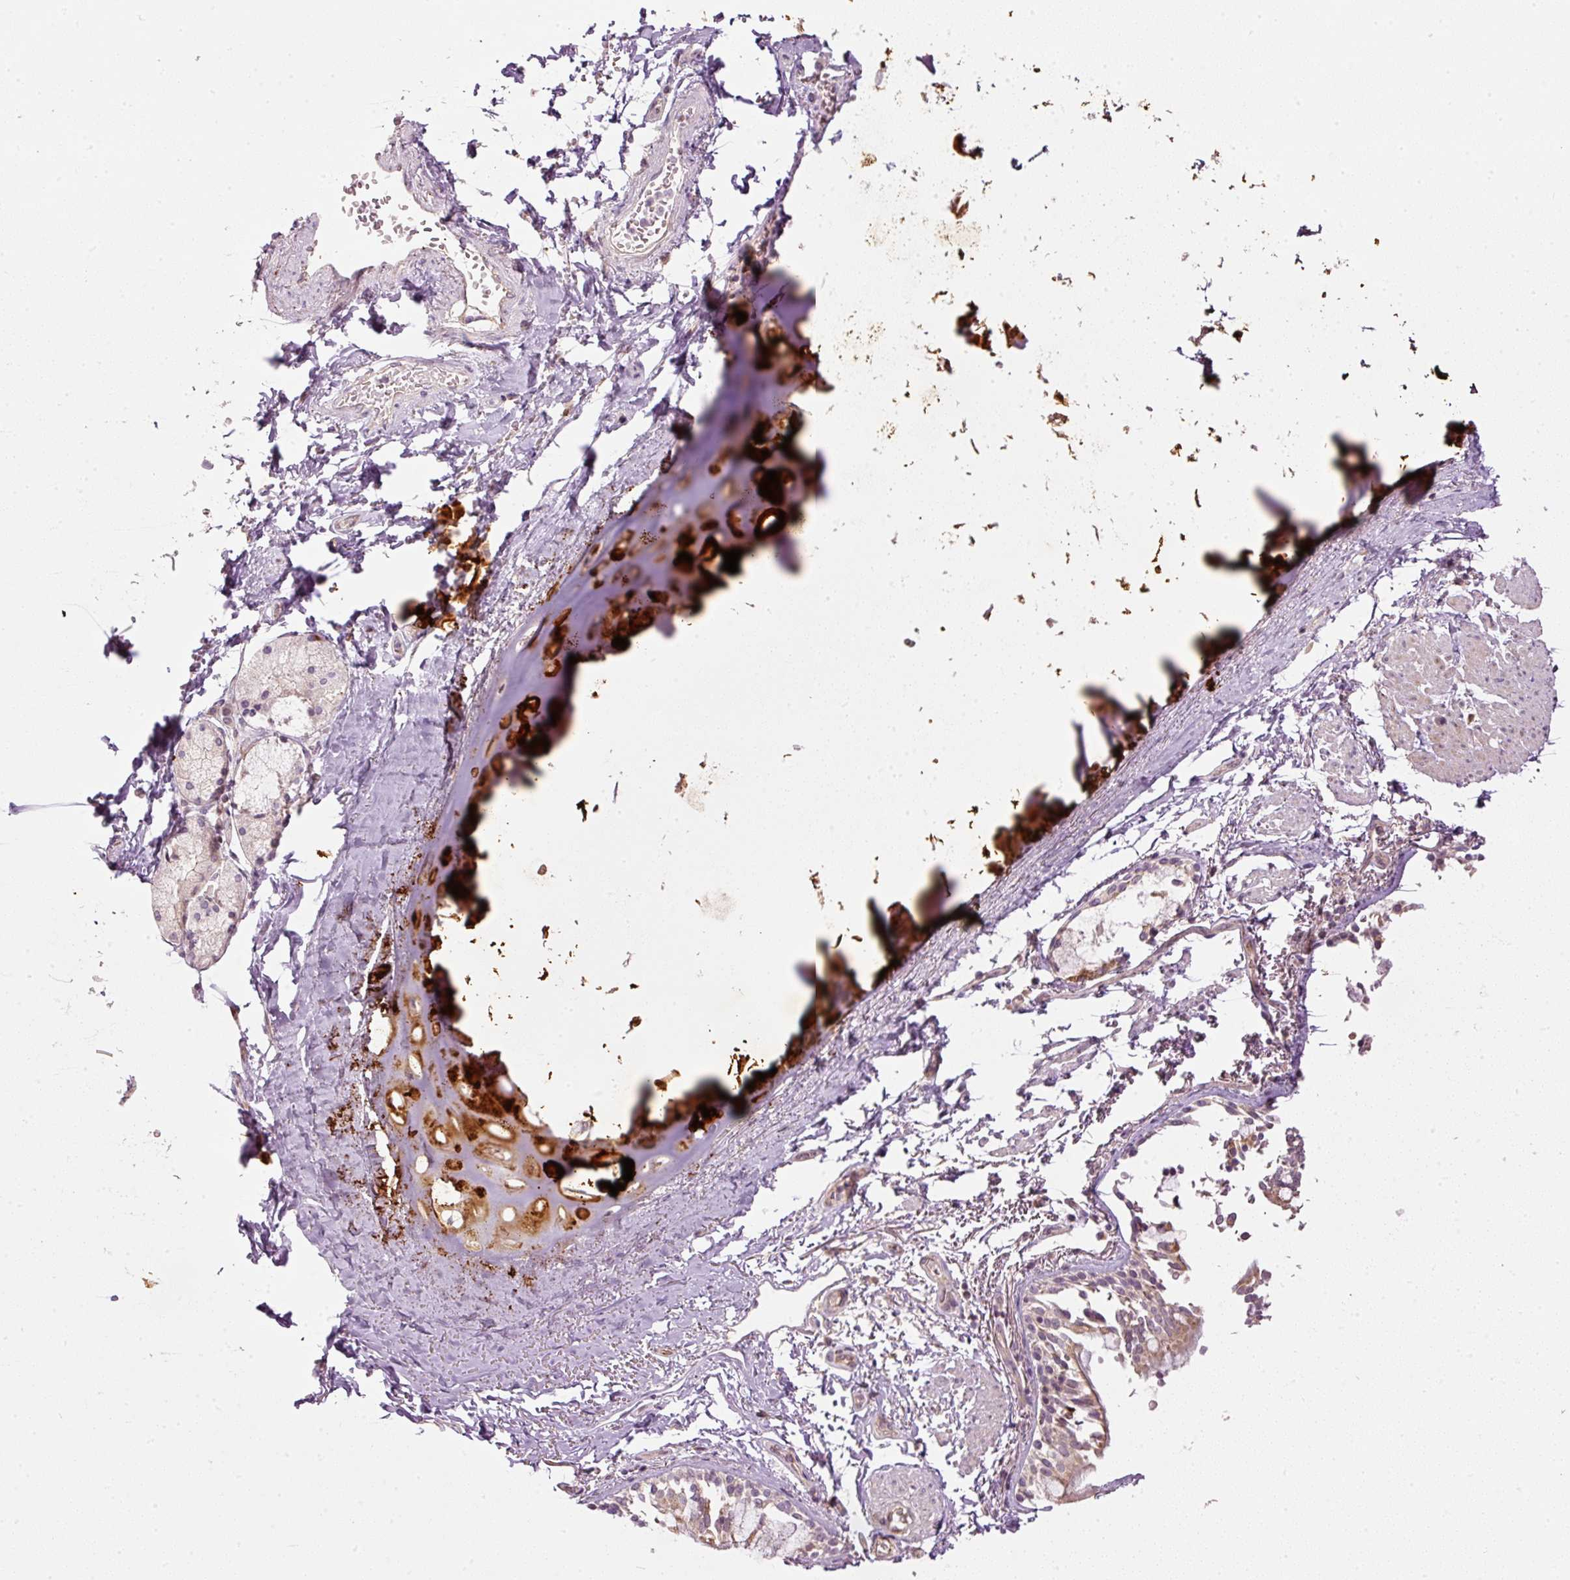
{"staining": {"intensity": "moderate", "quantity": ">75%", "location": "cytoplasmic/membranous"}, "tissue": "bronchus", "cell_type": "Respiratory epithelial cells", "image_type": "normal", "snomed": [{"axis": "morphology", "description": "Normal tissue, NOS"}, {"axis": "topography", "description": "Bronchus"}], "caption": "A brown stain labels moderate cytoplasmic/membranous expression of a protein in respiratory epithelial cells of normal human bronchus. (DAB = brown stain, brightfield microscopy at high magnification).", "gene": "CDC20B", "patient": {"sex": "male", "age": 70}}